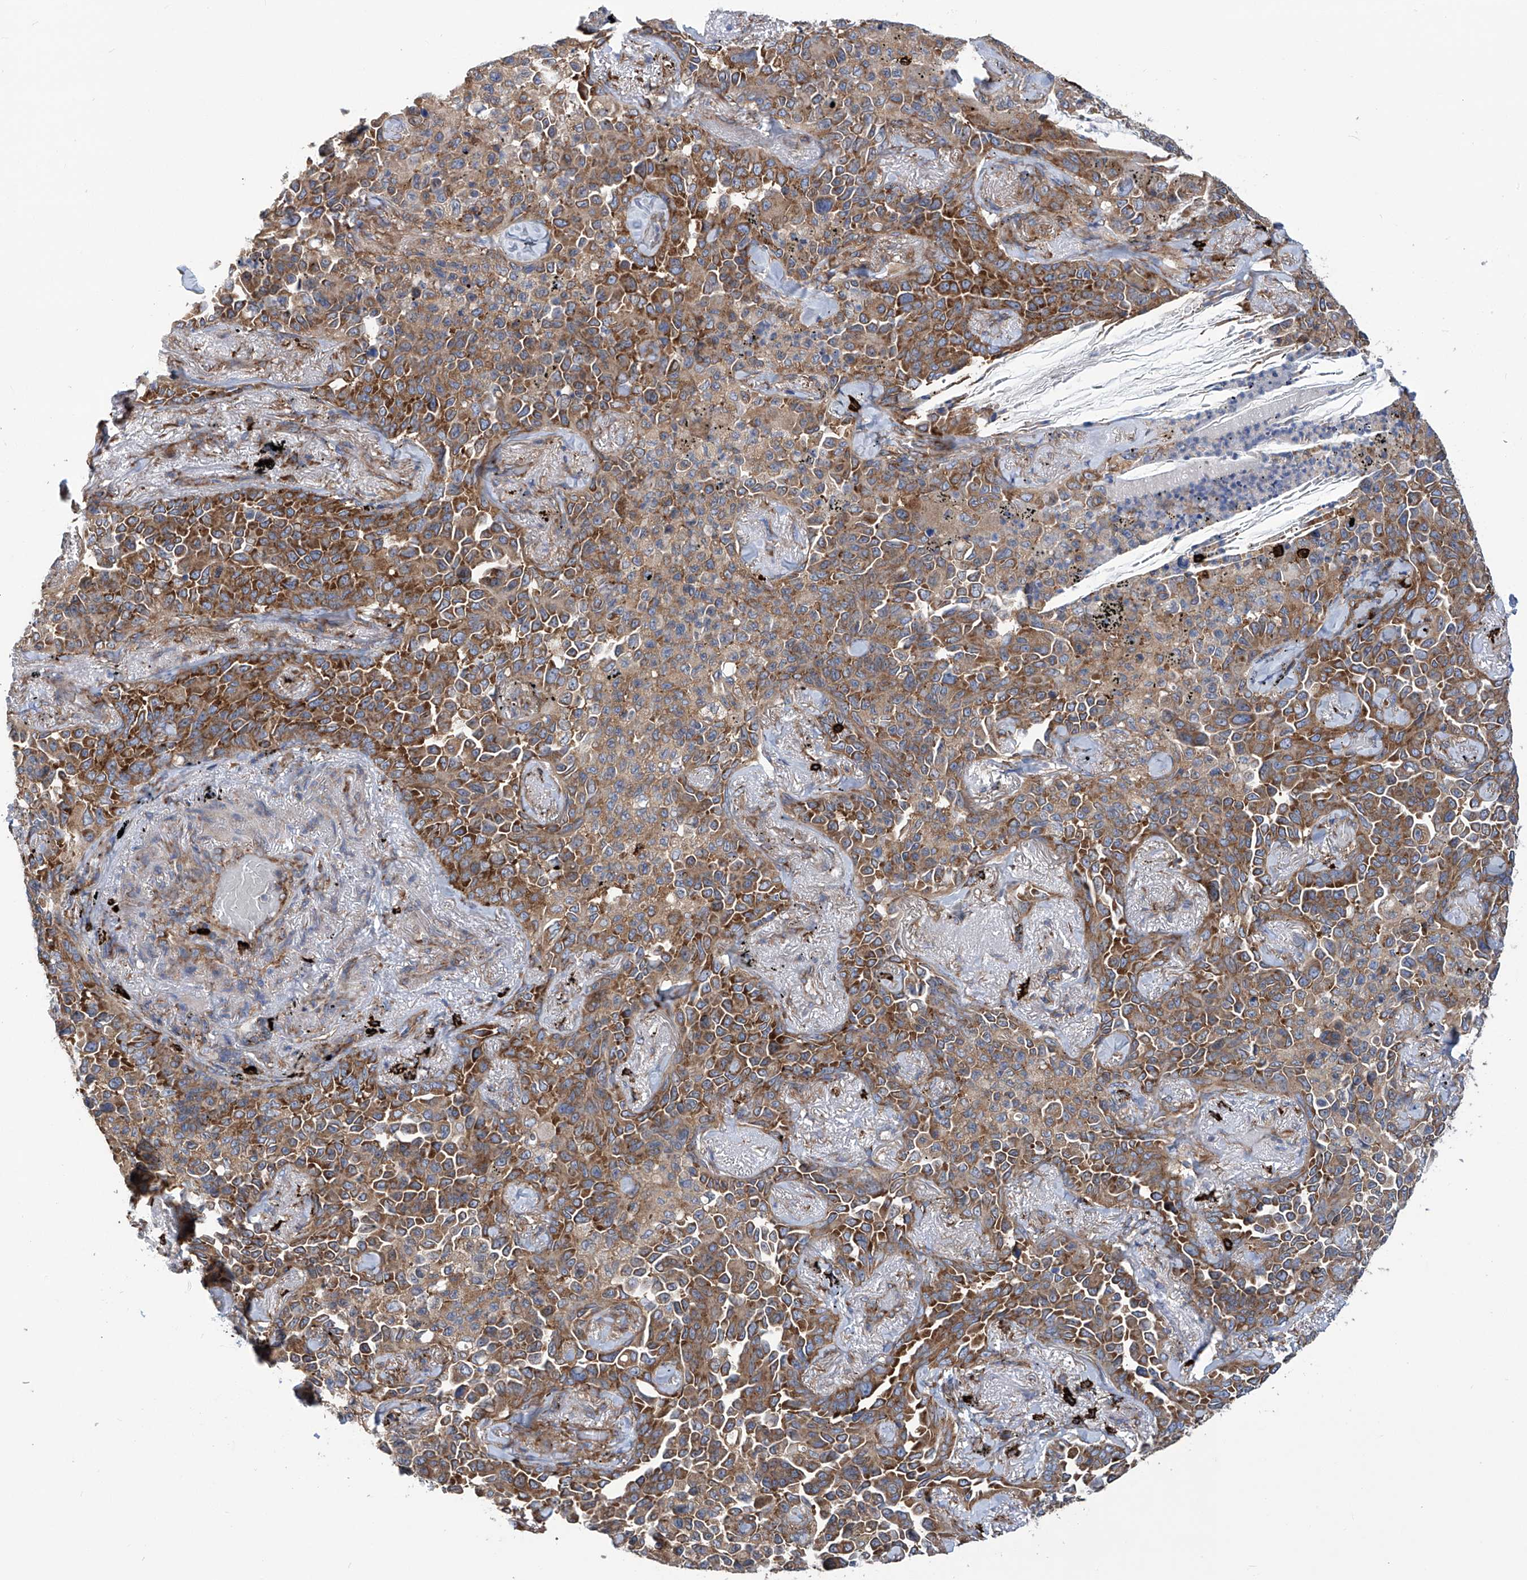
{"staining": {"intensity": "moderate", "quantity": ">75%", "location": "cytoplasmic/membranous"}, "tissue": "lung cancer", "cell_type": "Tumor cells", "image_type": "cancer", "snomed": [{"axis": "morphology", "description": "Adenocarcinoma, NOS"}, {"axis": "topography", "description": "Lung"}], "caption": "Human lung cancer (adenocarcinoma) stained with a brown dye displays moderate cytoplasmic/membranous positive expression in approximately >75% of tumor cells.", "gene": "SENP2", "patient": {"sex": "female", "age": 67}}